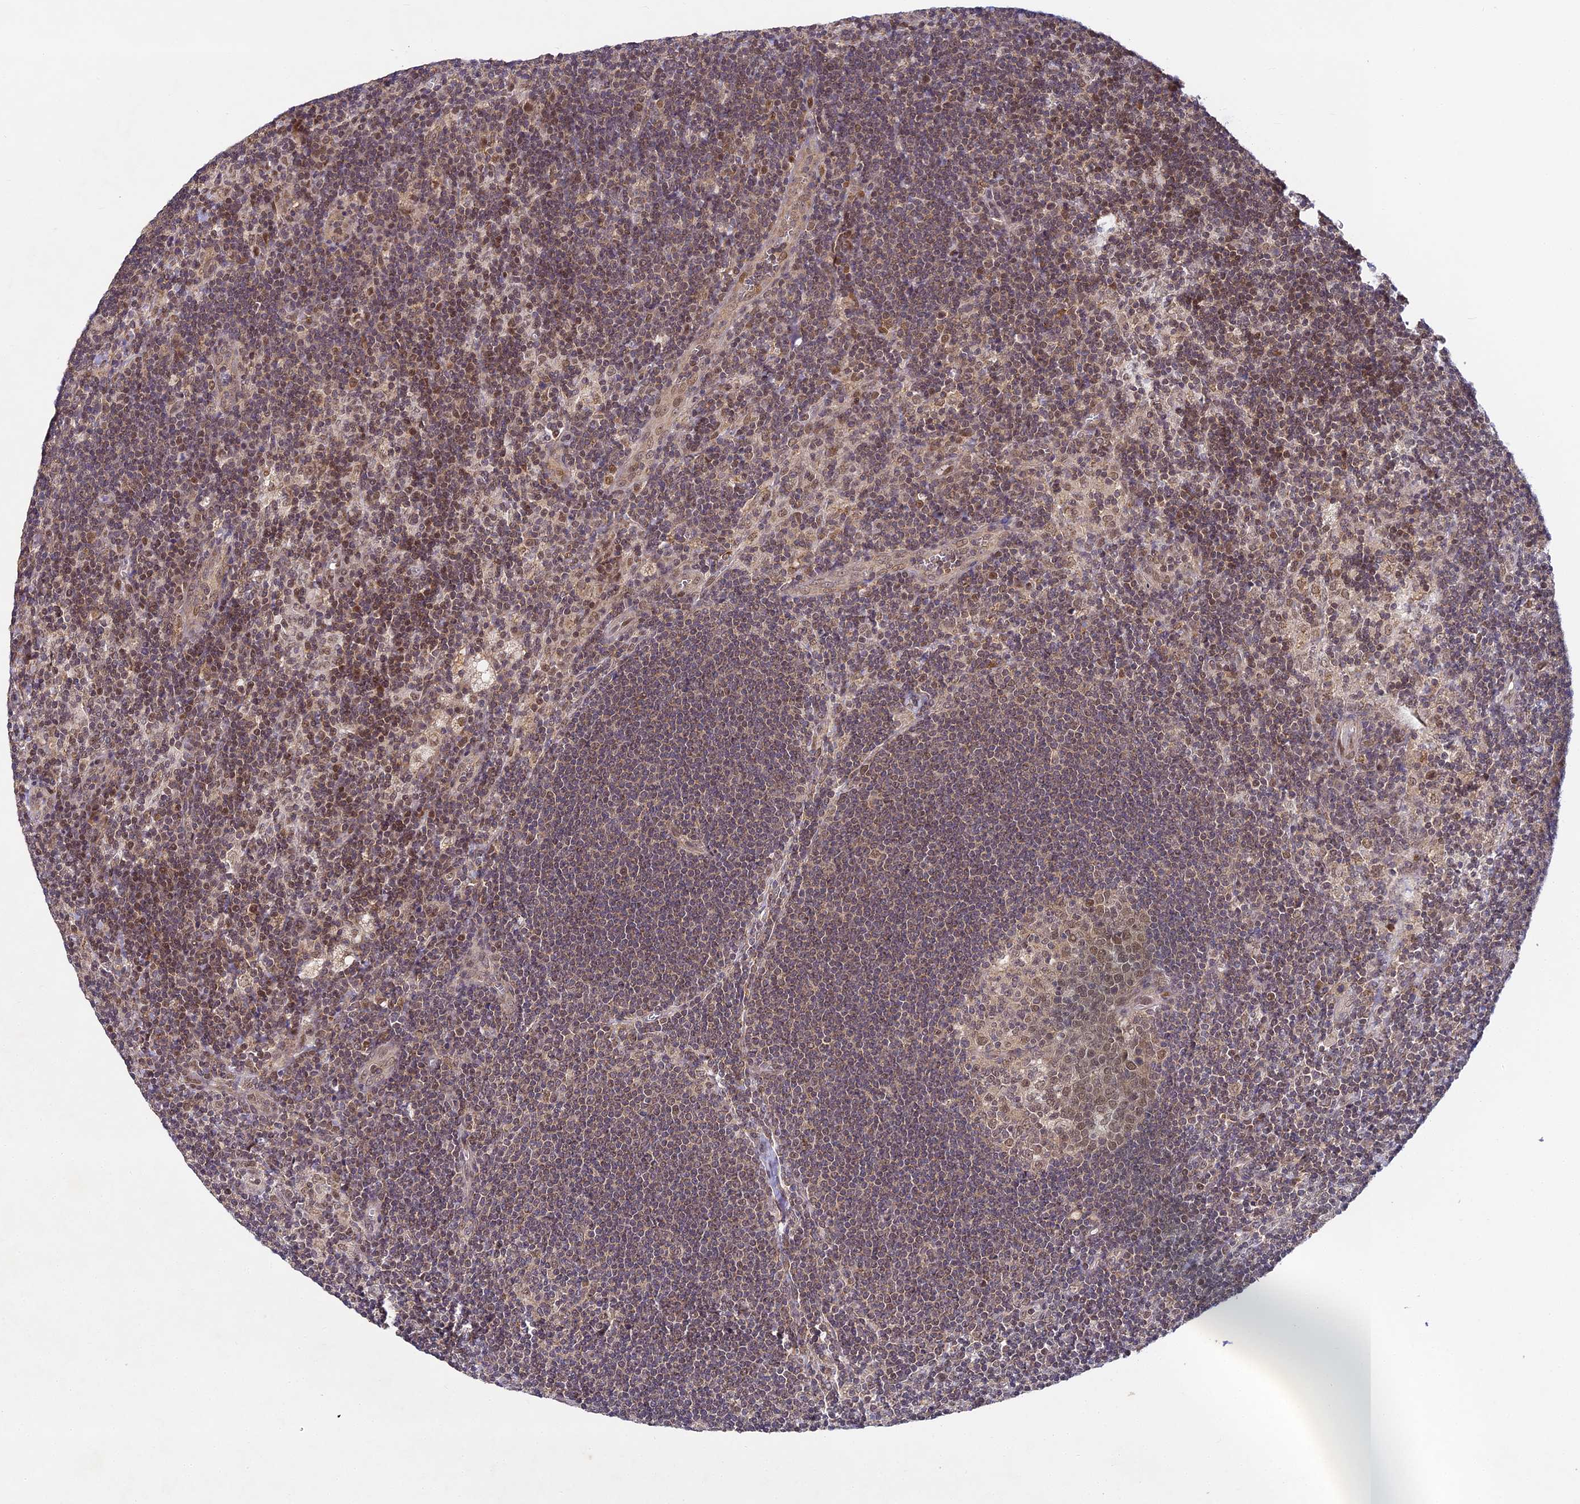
{"staining": {"intensity": "moderate", "quantity": "25%-75%", "location": "cytoplasmic/membranous,nuclear"}, "tissue": "lymph node", "cell_type": "Germinal center cells", "image_type": "normal", "snomed": [{"axis": "morphology", "description": "Normal tissue, NOS"}, {"axis": "topography", "description": "Lymph node"}], "caption": "Immunohistochemistry (IHC) image of normal lymph node stained for a protein (brown), which demonstrates medium levels of moderate cytoplasmic/membranous,nuclear expression in about 25%-75% of germinal center cells.", "gene": "DNAAF10", "patient": {"sex": "male", "age": 24}}